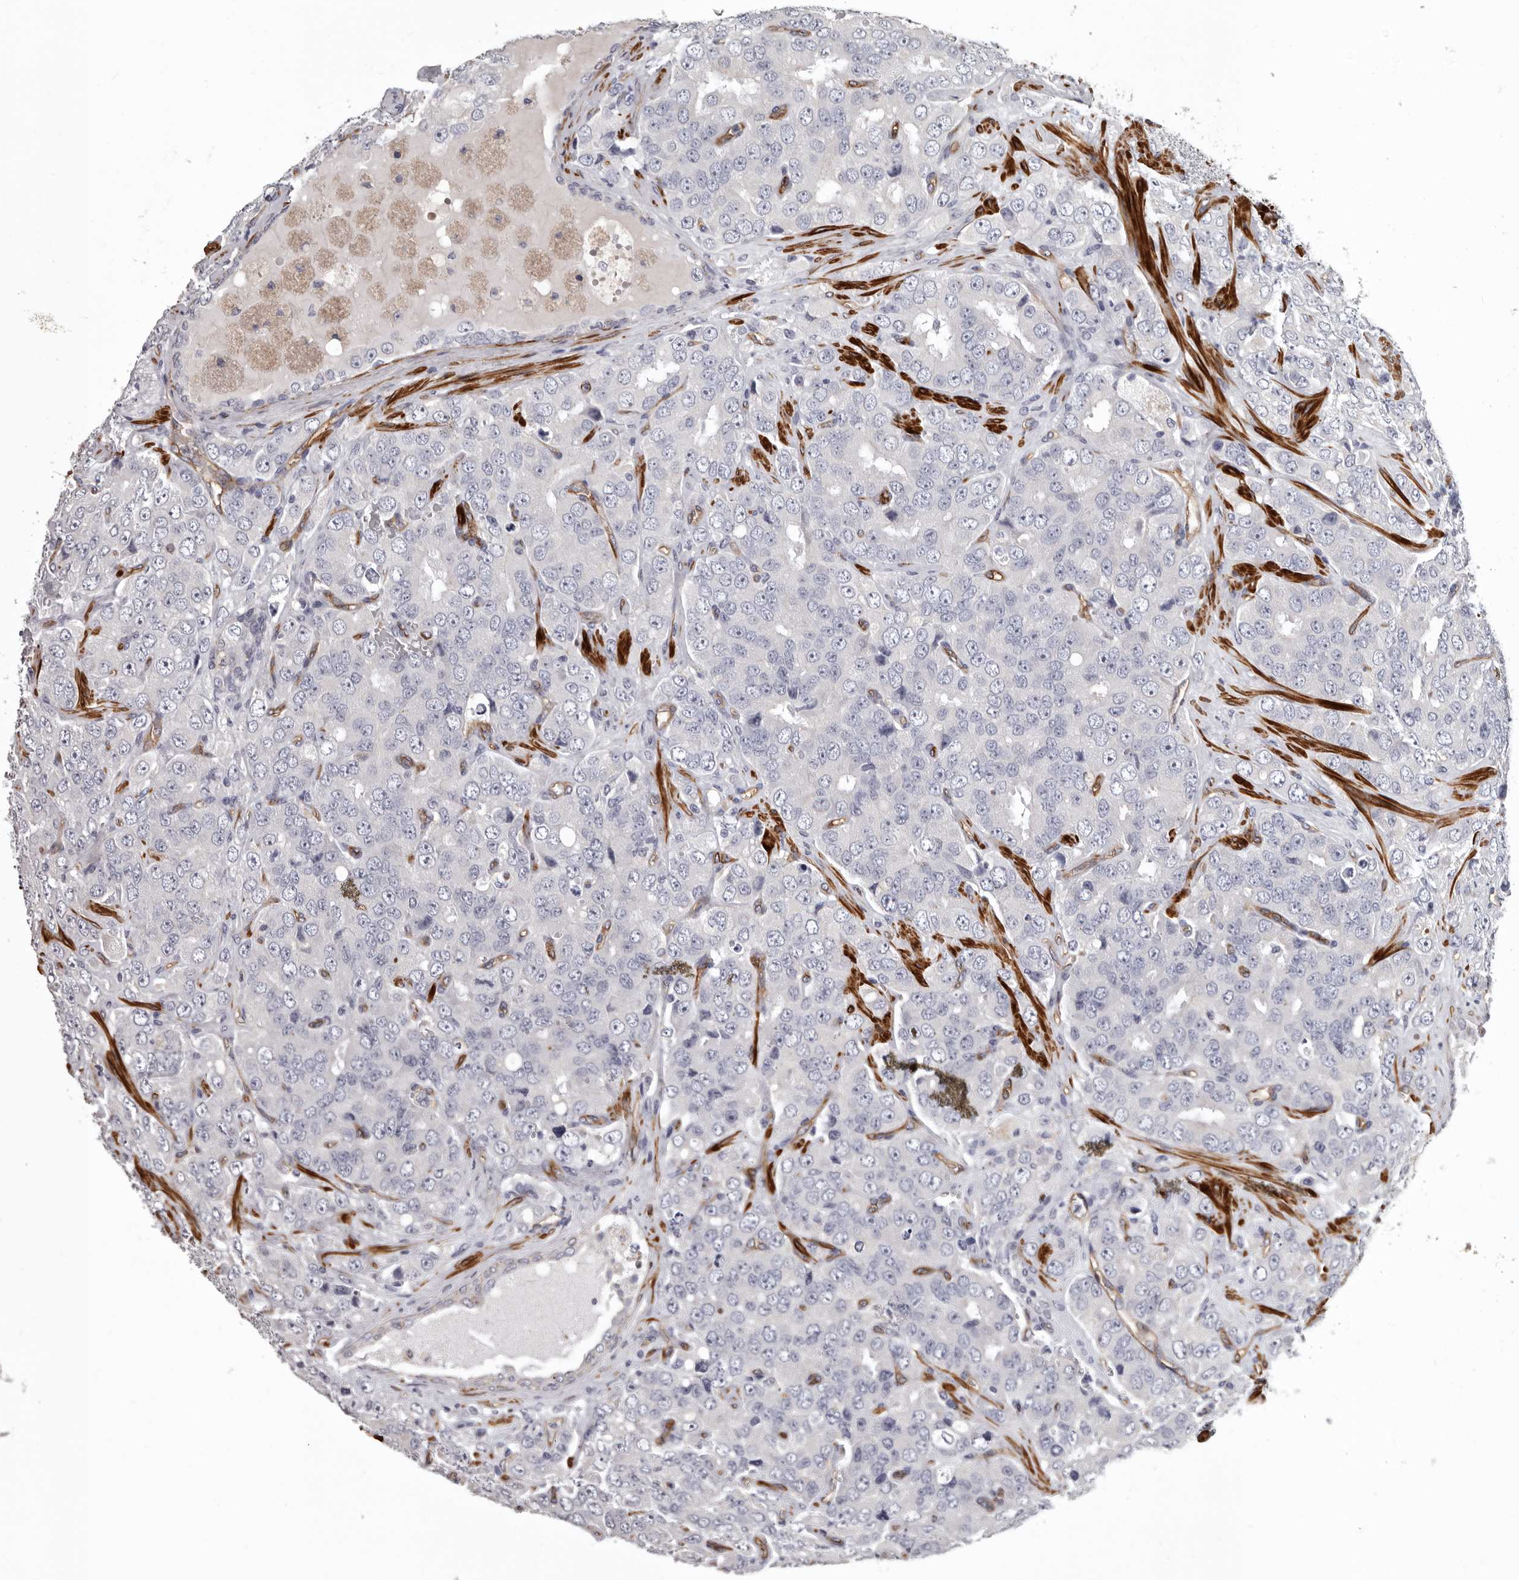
{"staining": {"intensity": "negative", "quantity": "none", "location": "none"}, "tissue": "prostate cancer", "cell_type": "Tumor cells", "image_type": "cancer", "snomed": [{"axis": "morphology", "description": "Adenocarcinoma, High grade"}, {"axis": "topography", "description": "Prostate"}], "caption": "Tumor cells show no significant expression in prostate high-grade adenocarcinoma.", "gene": "ADGRL4", "patient": {"sex": "male", "age": 58}}